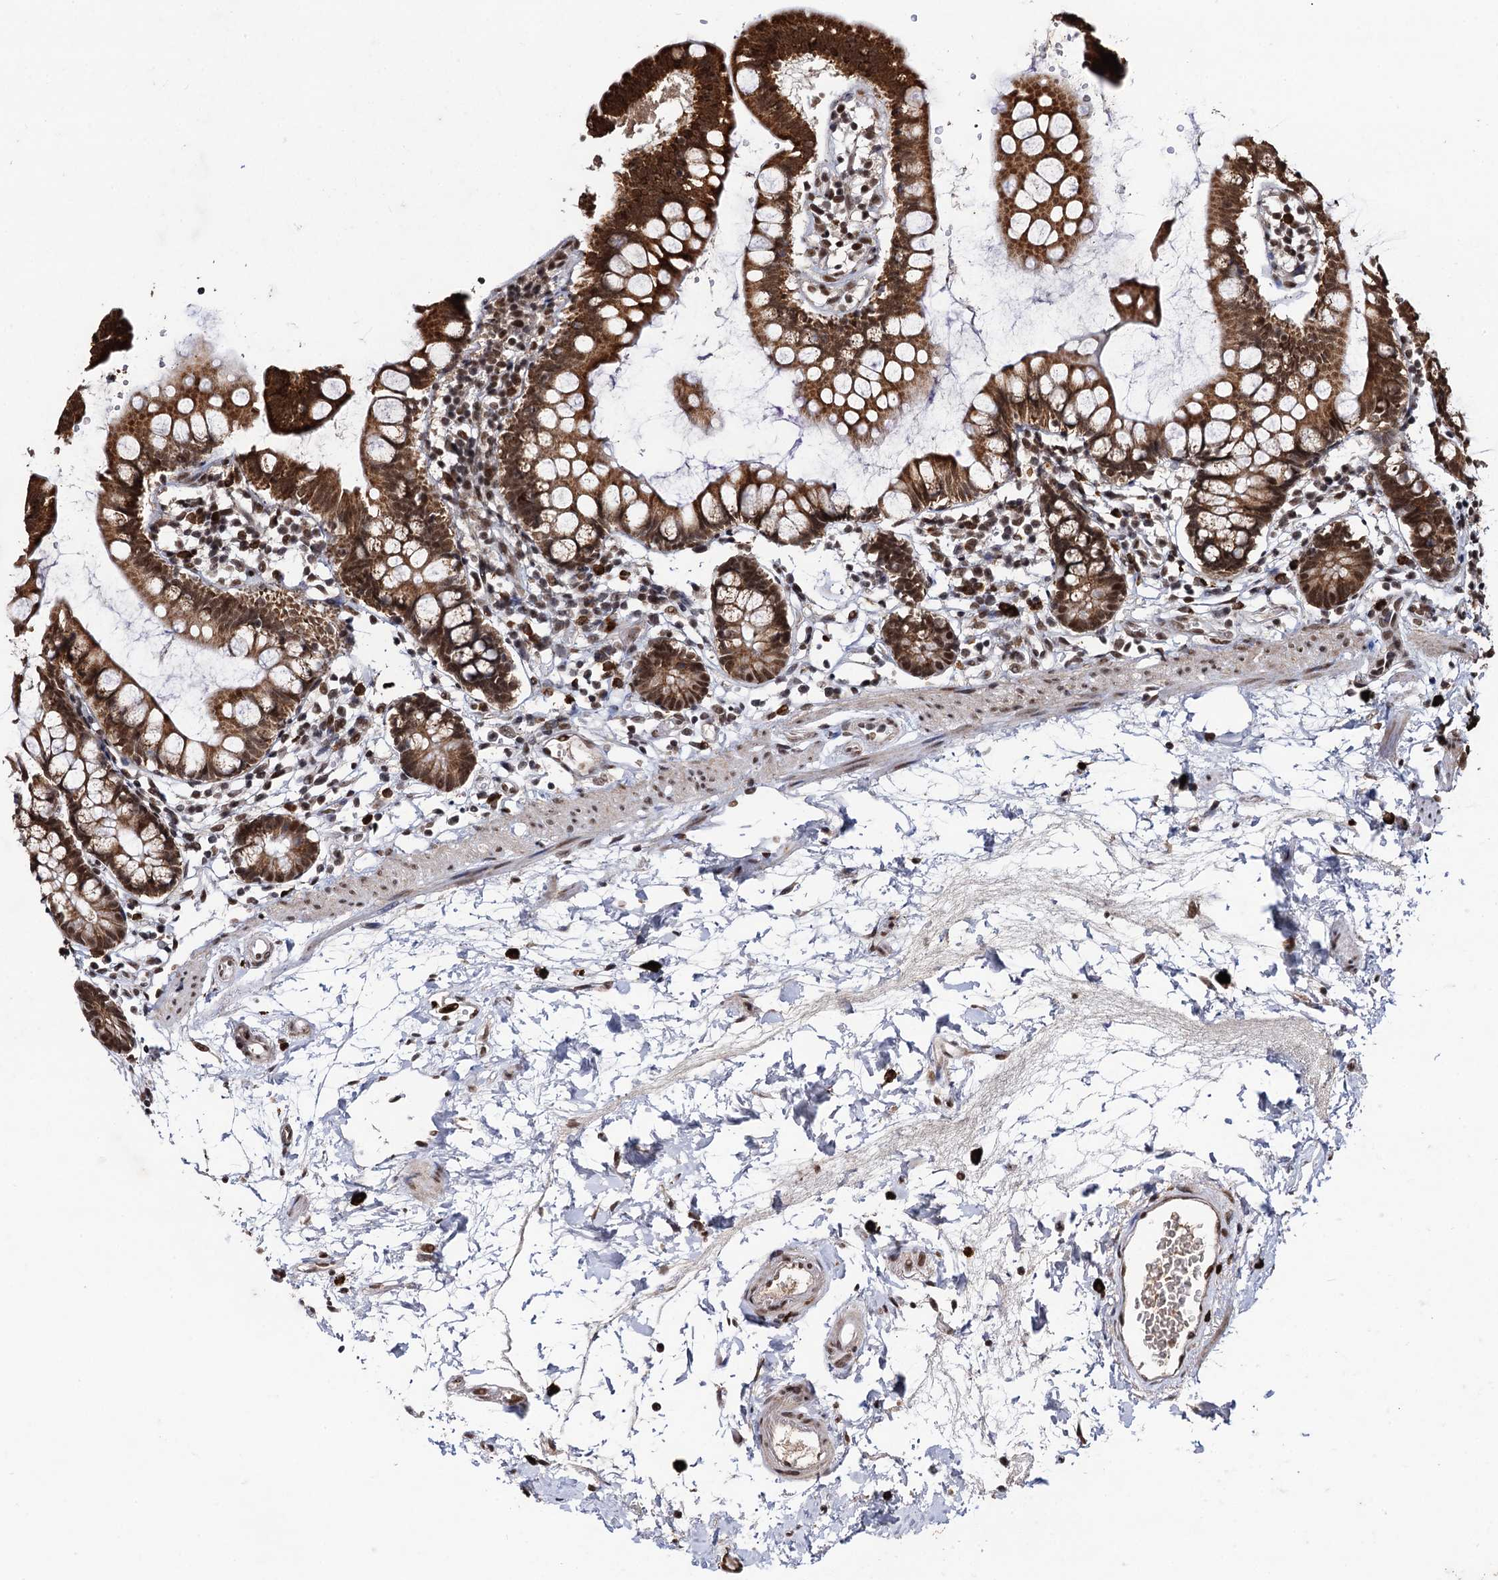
{"staining": {"intensity": "moderate", "quantity": ">75%", "location": "cytoplasmic/membranous,nuclear"}, "tissue": "small intestine", "cell_type": "Glandular cells", "image_type": "normal", "snomed": [{"axis": "morphology", "description": "Normal tissue, NOS"}, {"axis": "topography", "description": "Small intestine"}], "caption": "A brown stain shows moderate cytoplasmic/membranous,nuclear staining of a protein in glandular cells of unremarkable small intestine. Using DAB (3,3'-diaminobenzidine) (brown) and hematoxylin (blue) stains, captured at high magnification using brightfield microscopy.", "gene": "SFSWAP", "patient": {"sex": "female", "age": 84}}